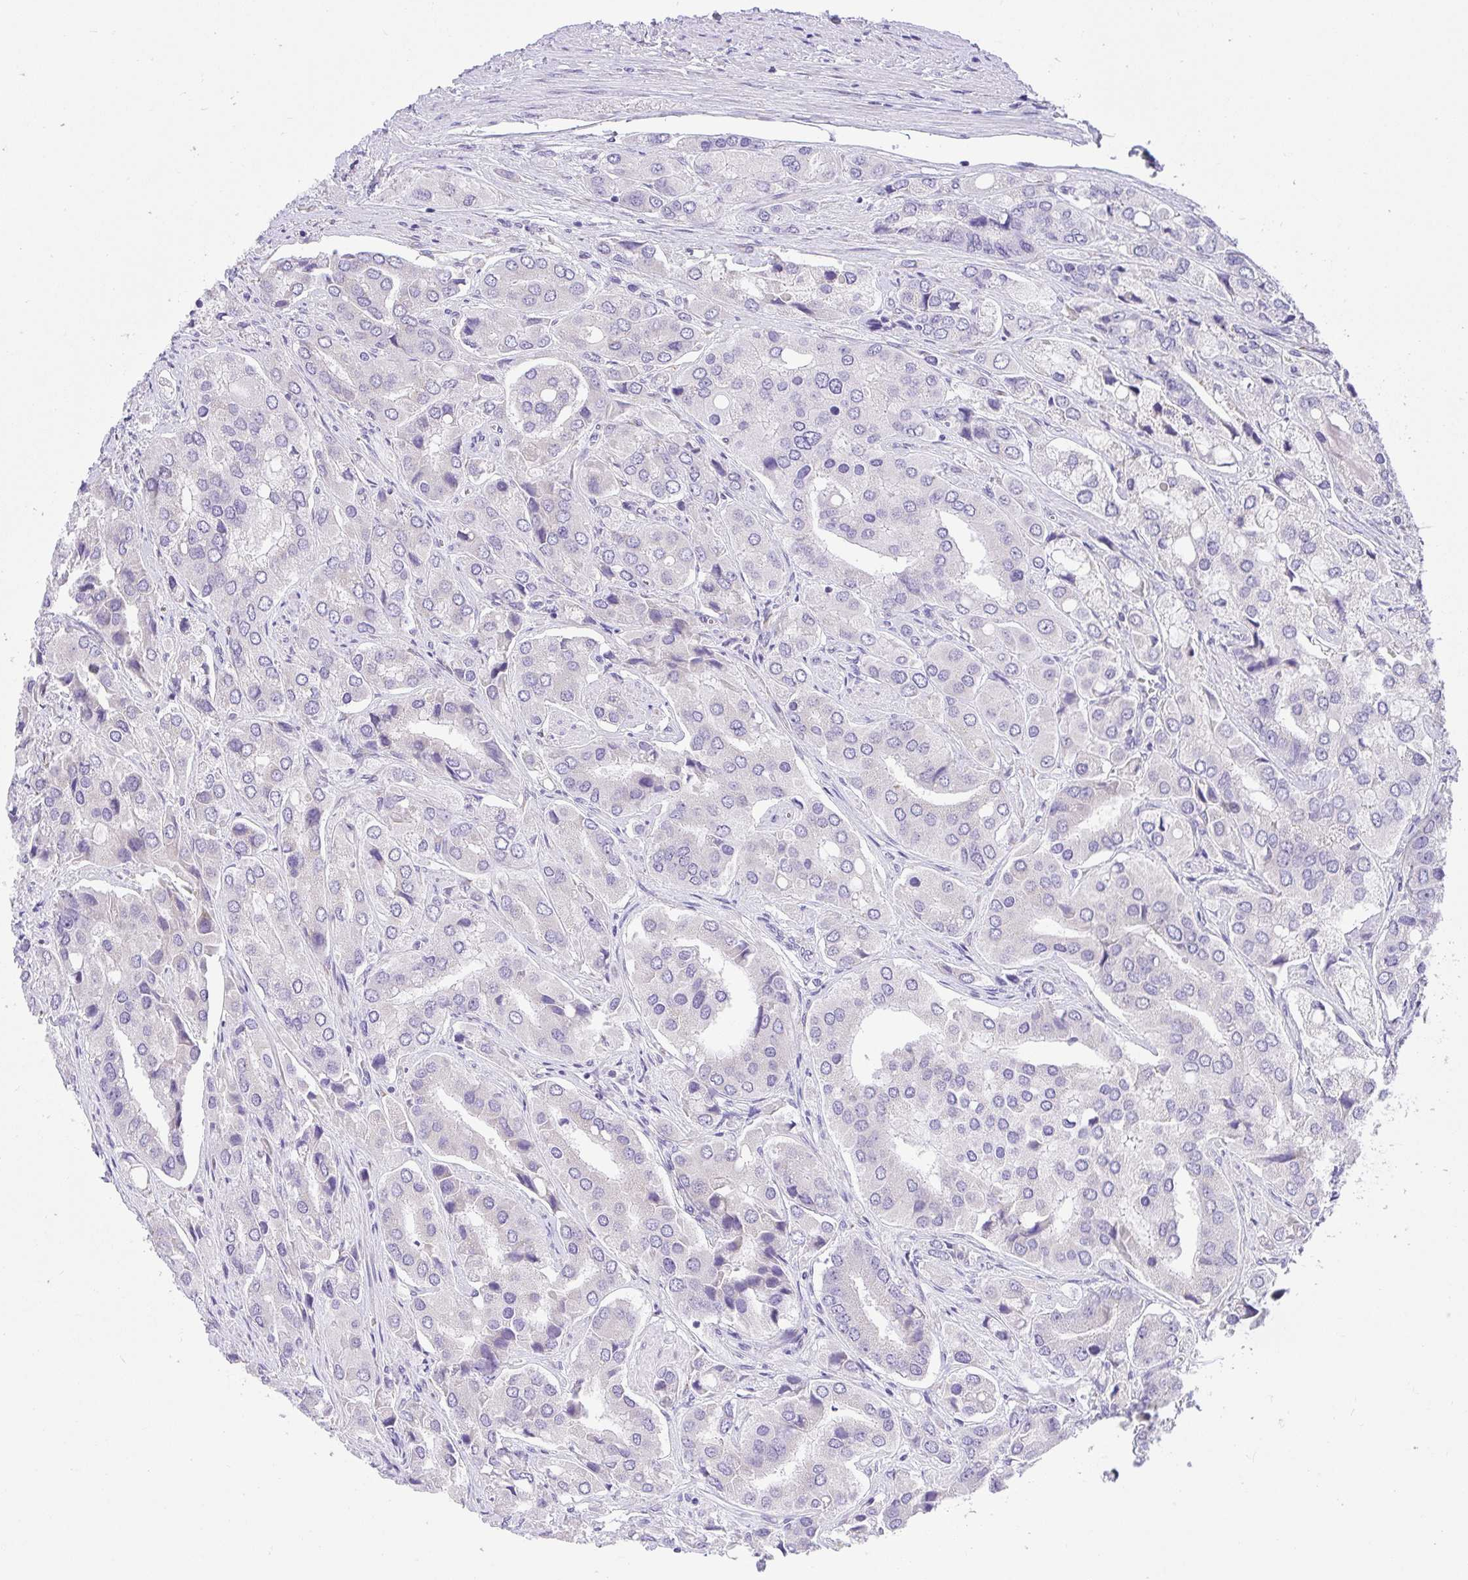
{"staining": {"intensity": "negative", "quantity": "none", "location": "none"}, "tissue": "prostate cancer", "cell_type": "Tumor cells", "image_type": "cancer", "snomed": [{"axis": "morphology", "description": "Adenocarcinoma, Low grade"}, {"axis": "topography", "description": "Prostate"}], "caption": "High magnification brightfield microscopy of prostate low-grade adenocarcinoma stained with DAB (3,3'-diaminobenzidine) (brown) and counterstained with hematoxylin (blue): tumor cells show no significant positivity. (IHC, brightfield microscopy, high magnification).", "gene": "ADRA2C", "patient": {"sex": "male", "age": 69}}